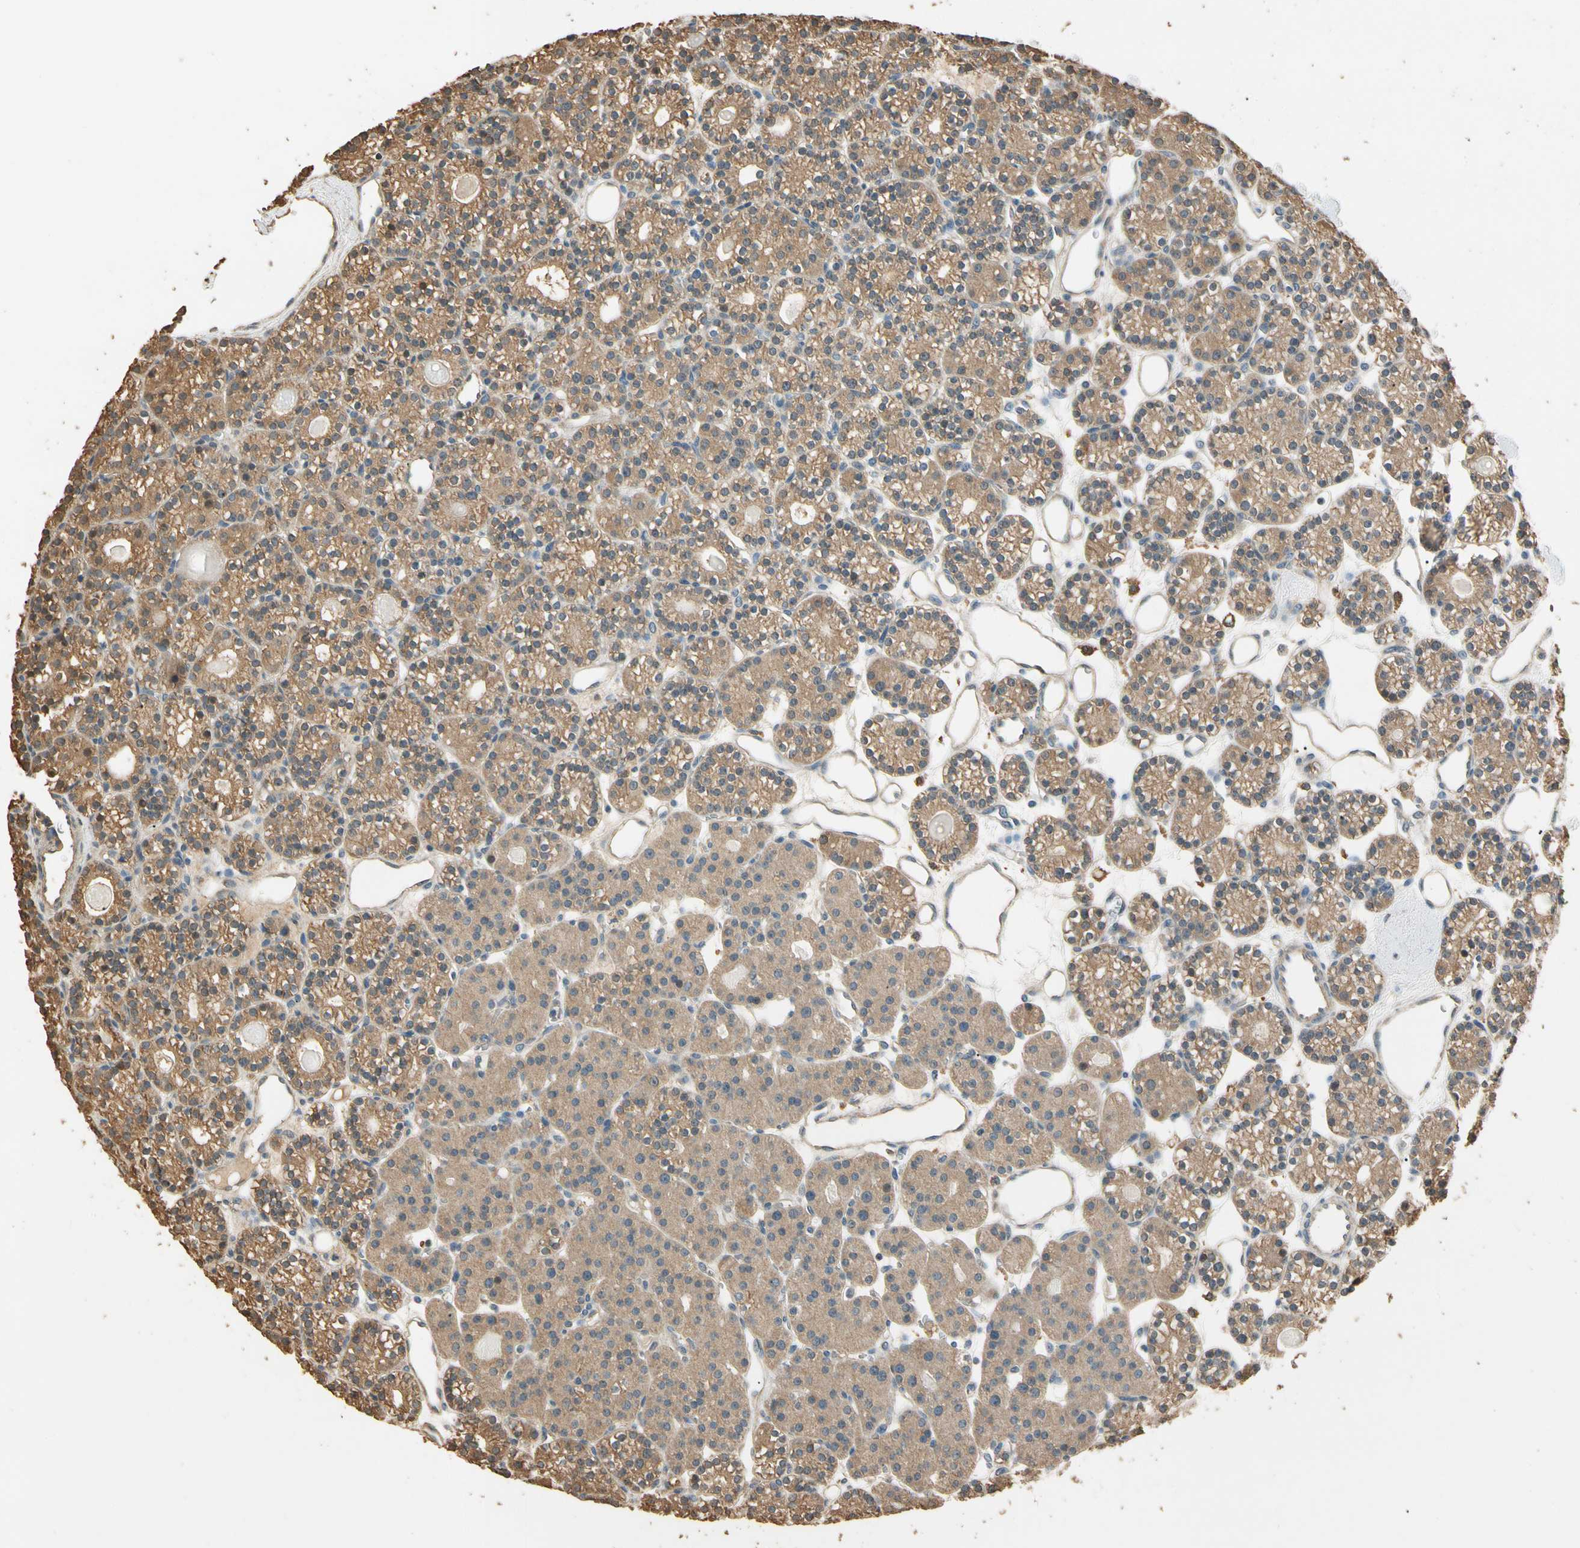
{"staining": {"intensity": "moderate", "quantity": ">75%", "location": "cytoplasmic/membranous"}, "tissue": "parathyroid gland", "cell_type": "Glandular cells", "image_type": "normal", "snomed": [{"axis": "morphology", "description": "Normal tissue, NOS"}, {"axis": "topography", "description": "Parathyroid gland"}], "caption": "Human parathyroid gland stained with a brown dye exhibits moderate cytoplasmic/membranous positive positivity in approximately >75% of glandular cells.", "gene": "CDH6", "patient": {"sex": "female", "age": 64}}